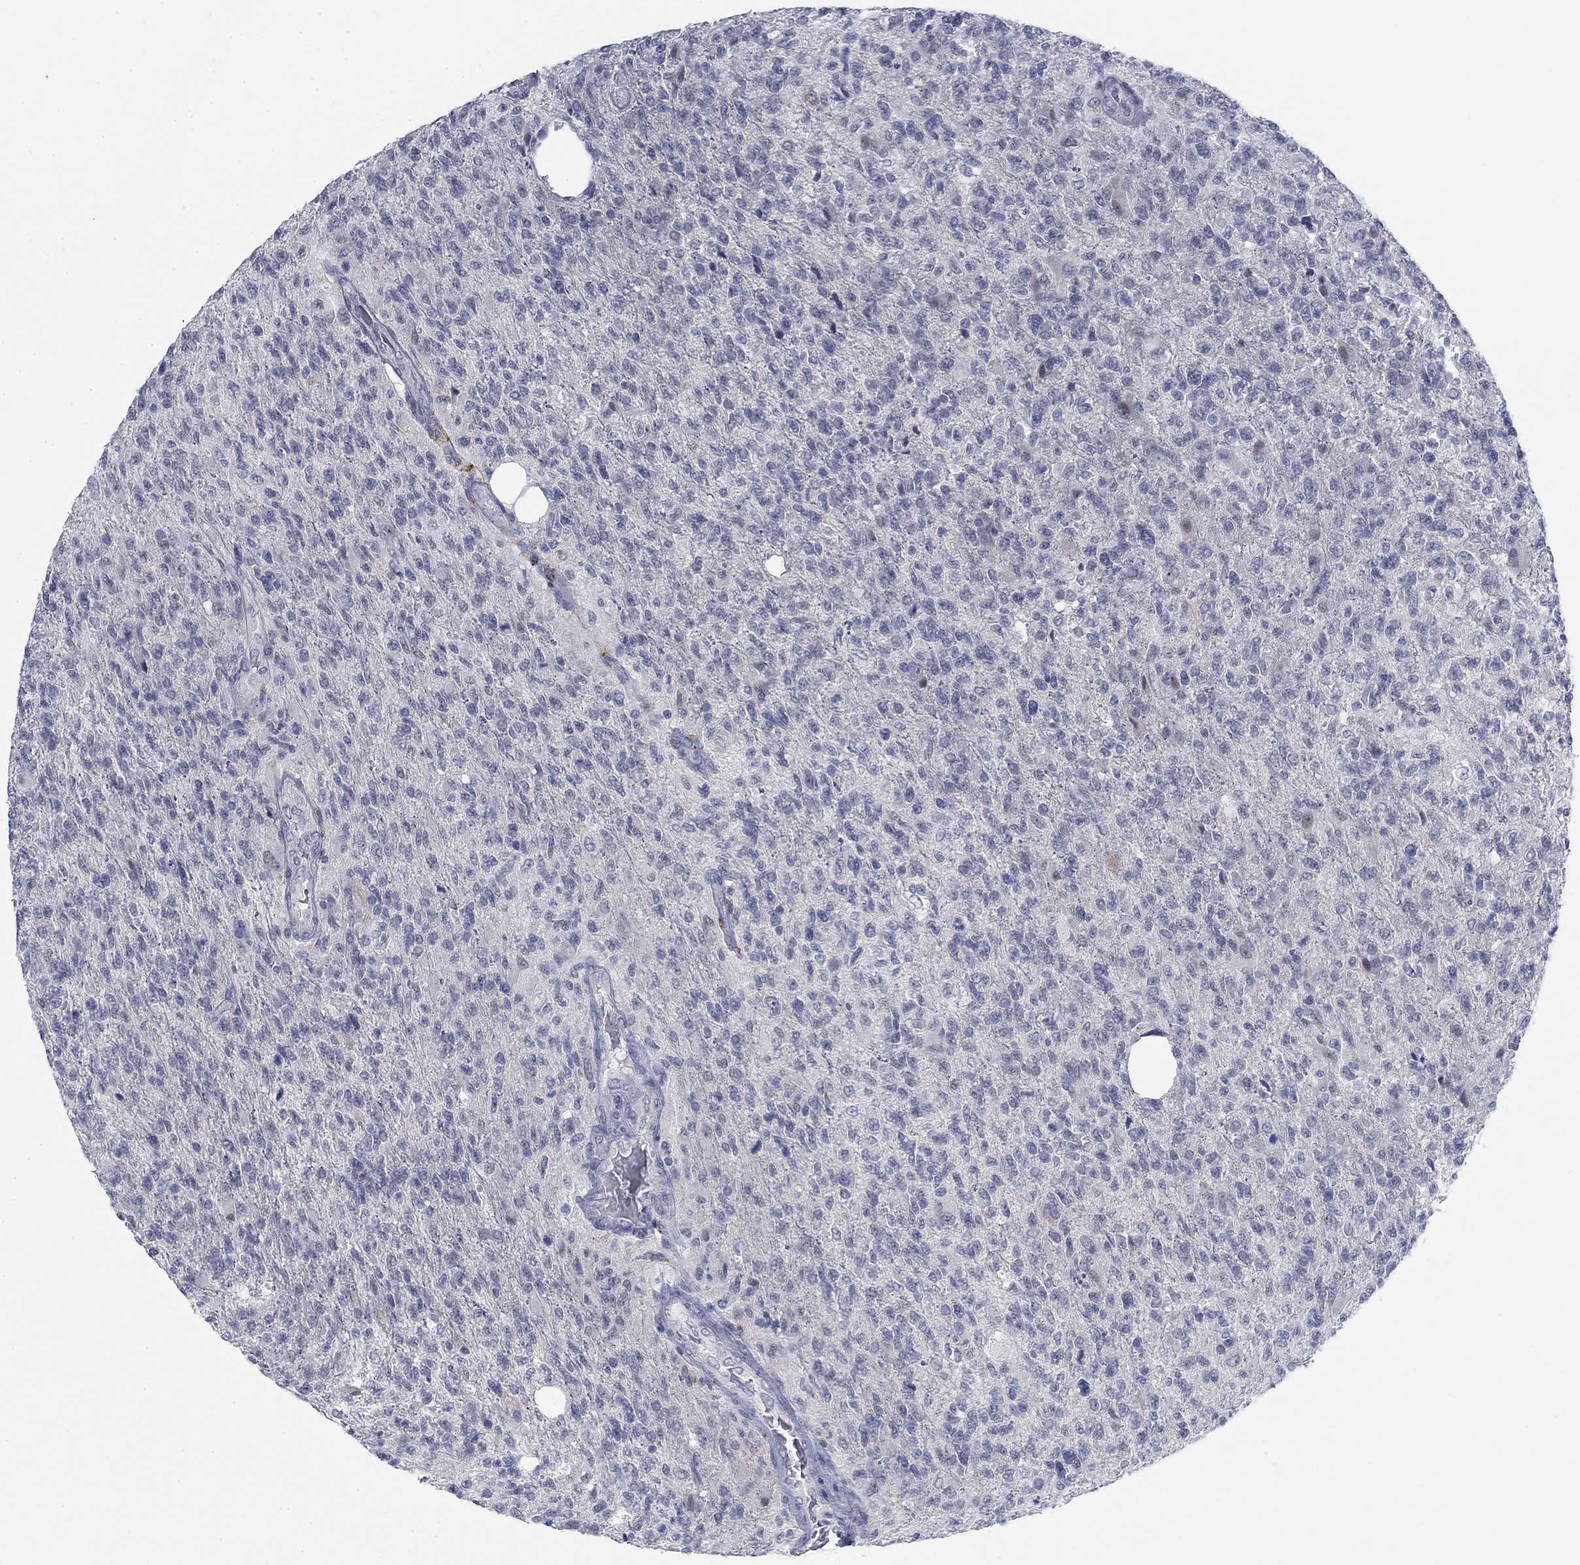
{"staining": {"intensity": "negative", "quantity": "none", "location": "none"}, "tissue": "glioma", "cell_type": "Tumor cells", "image_type": "cancer", "snomed": [{"axis": "morphology", "description": "Glioma, malignant, High grade"}, {"axis": "topography", "description": "Brain"}], "caption": "Immunohistochemical staining of human glioma displays no significant positivity in tumor cells.", "gene": "DNAL1", "patient": {"sex": "male", "age": 56}}